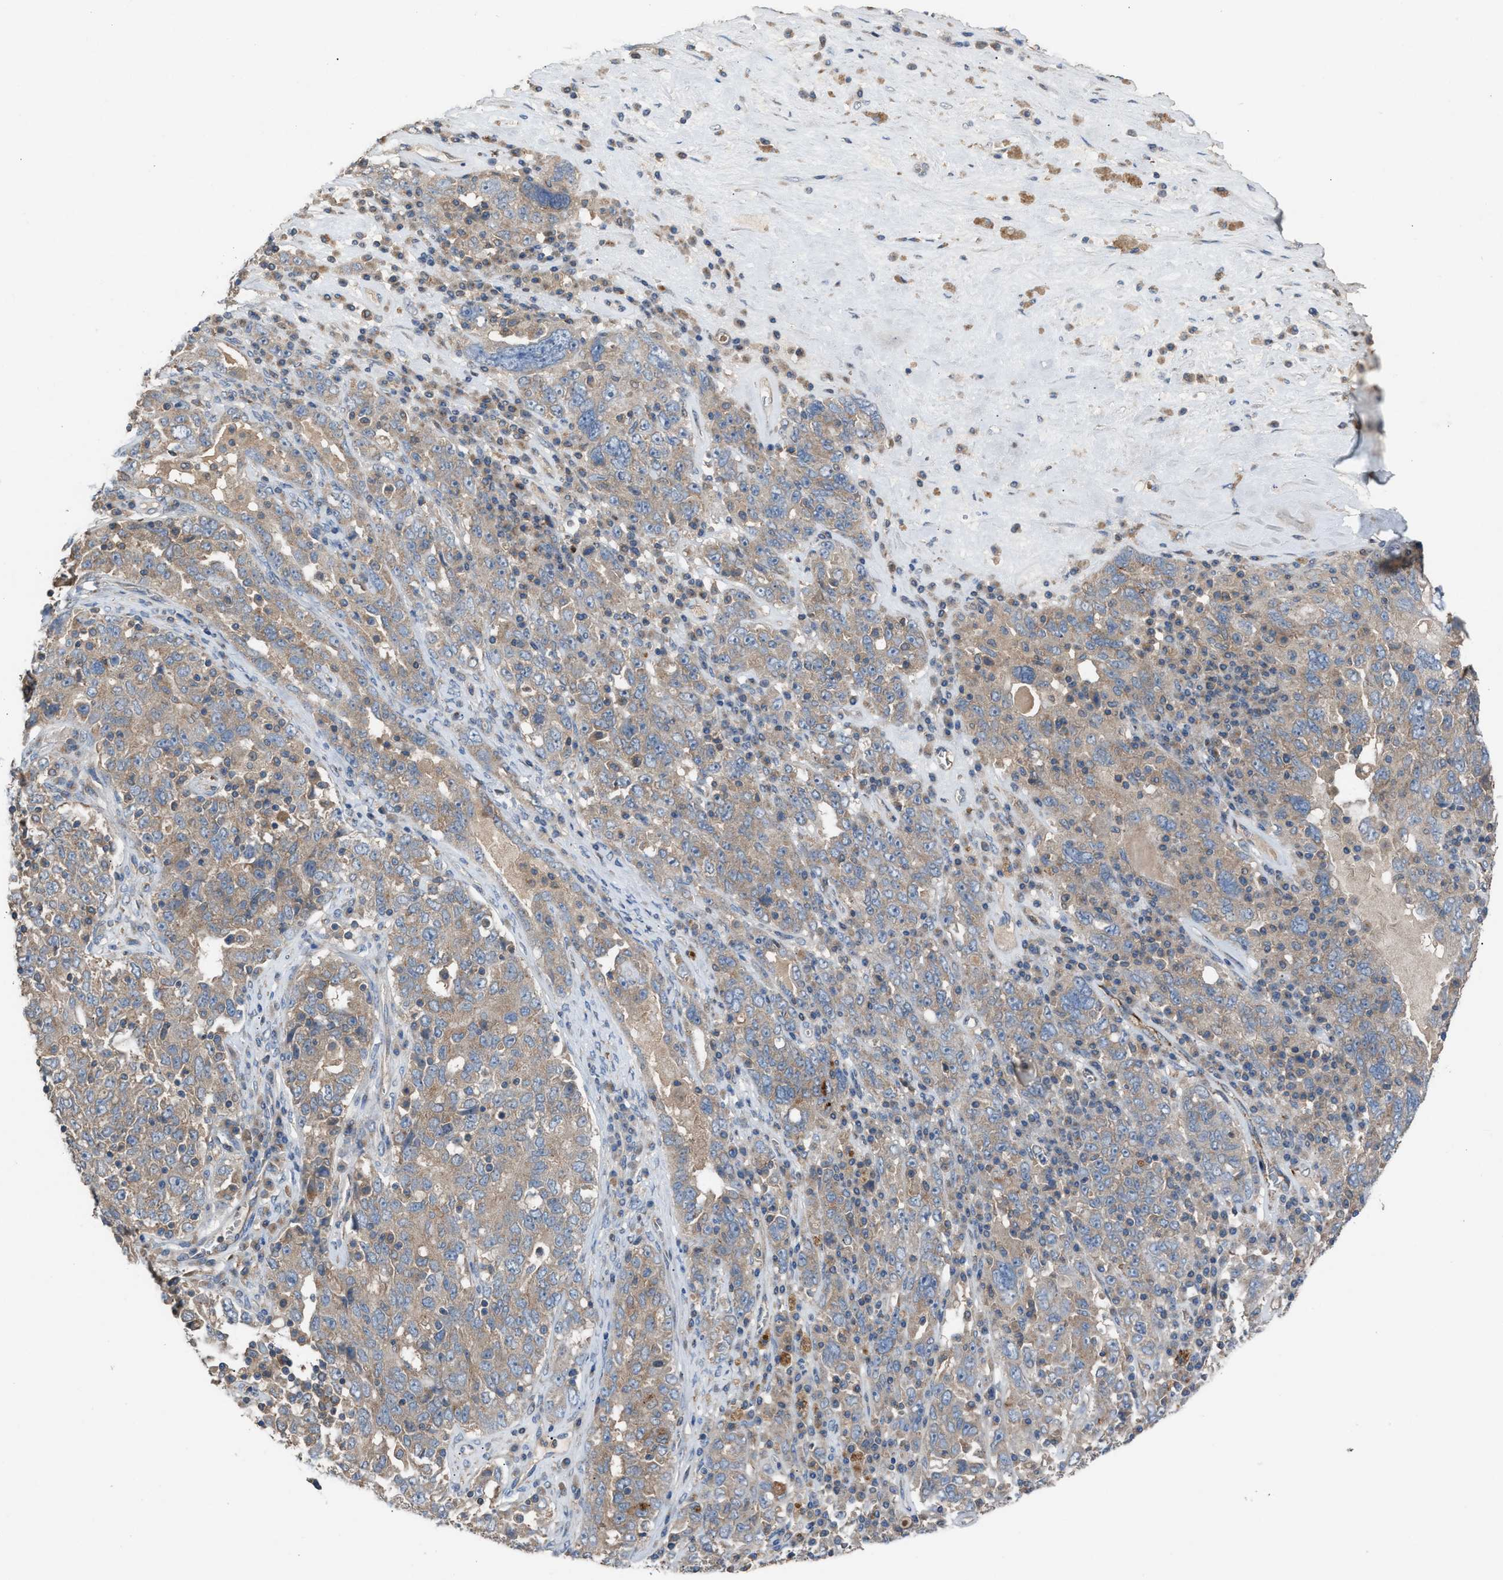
{"staining": {"intensity": "weak", "quantity": ">75%", "location": "cytoplasmic/membranous"}, "tissue": "ovarian cancer", "cell_type": "Tumor cells", "image_type": "cancer", "snomed": [{"axis": "morphology", "description": "Carcinoma, endometroid"}, {"axis": "topography", "description": "Ovary"}], "caption": "Ovarian cancer (endometroid carcinoma) stained with IHC demonstrates weak cytoplasmic/membranous positivity in approximately >75% of tumor cells. (brown staining indicates protein expression, while blue staining denotes nuclei).", "gene": "TPK1", "patient": {"sex": "female", "age": 62}}